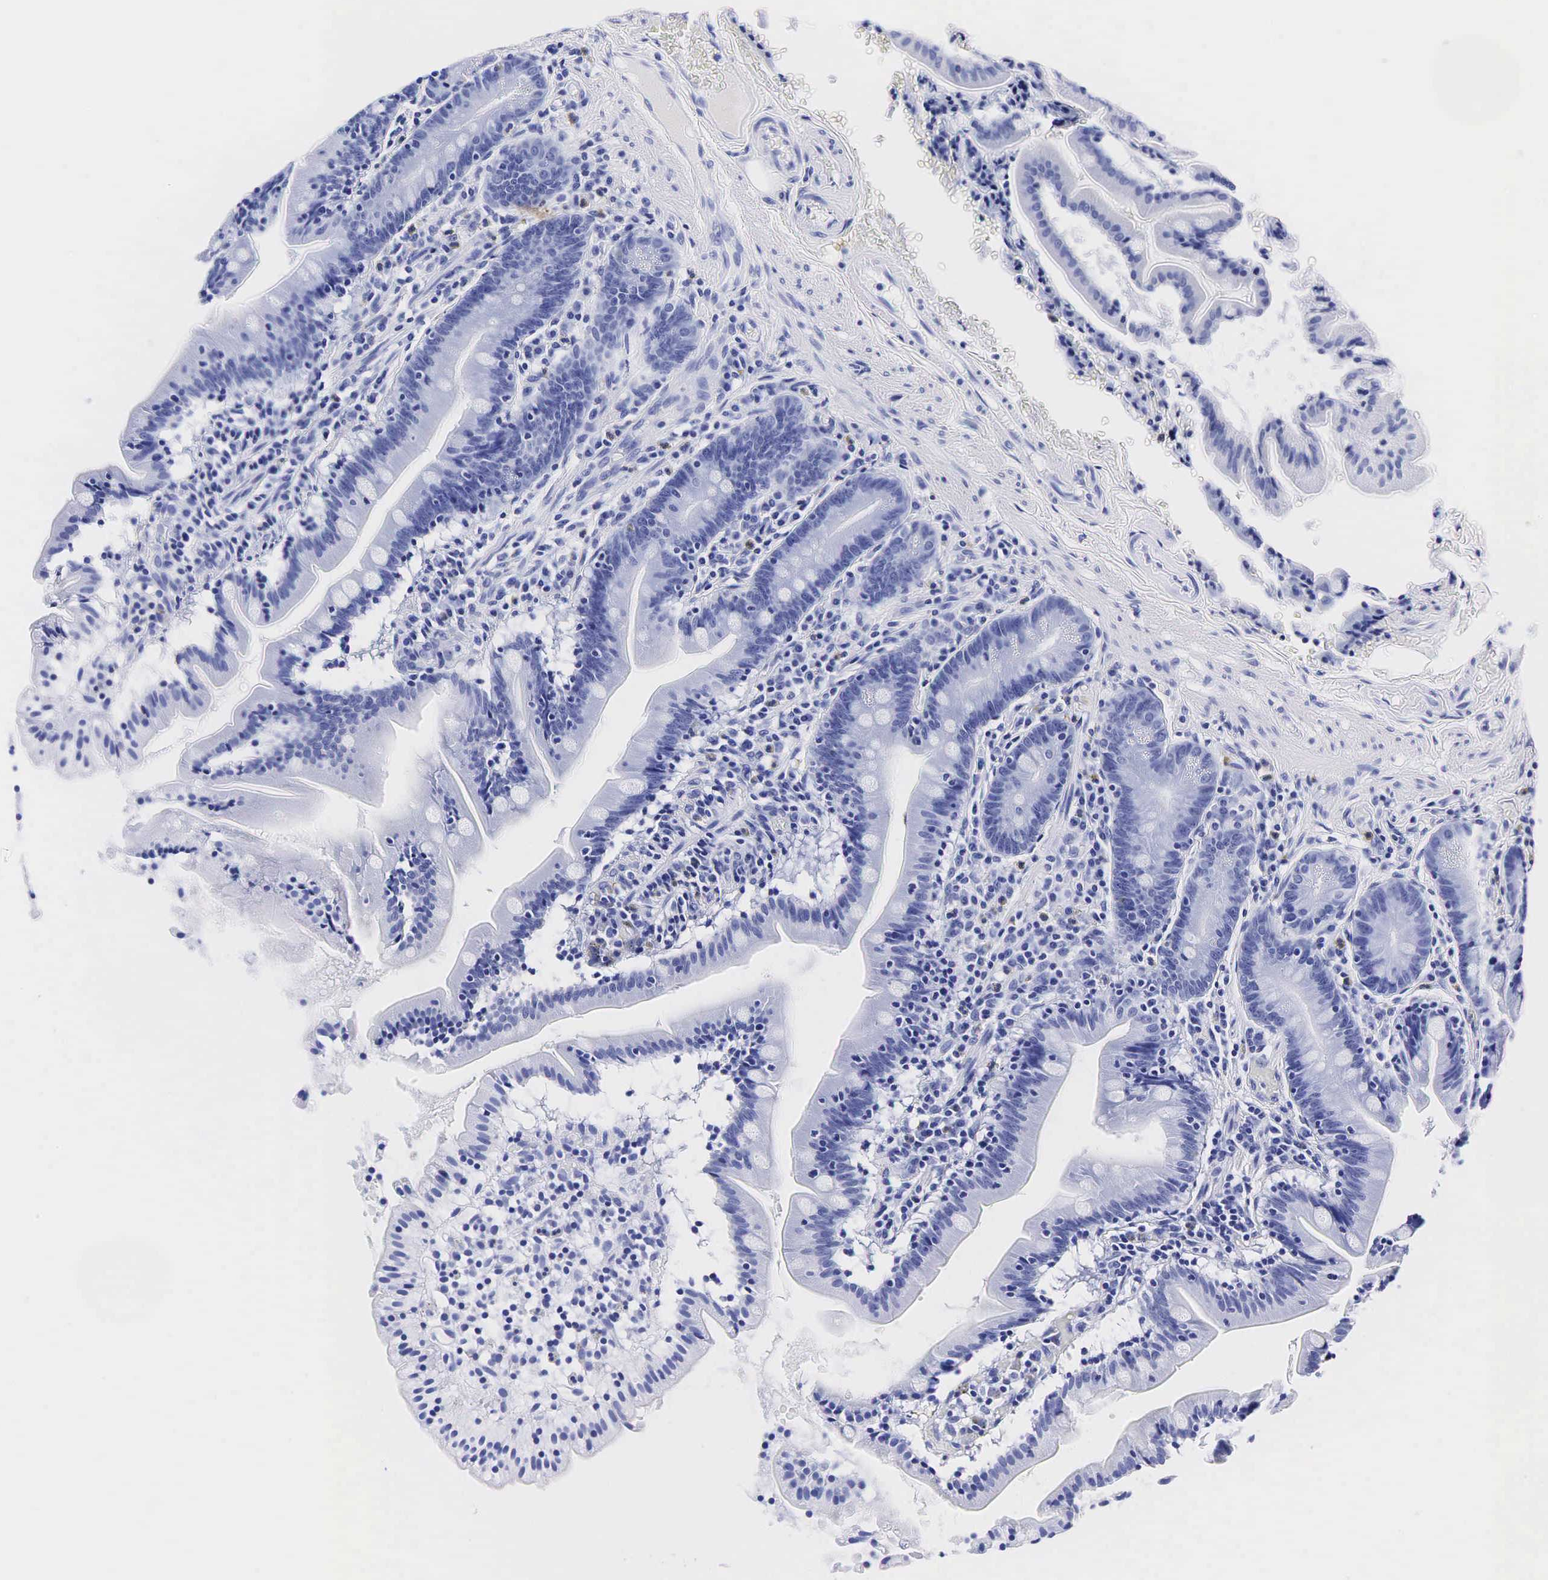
{"staining": {"intensity": "negative", "quantity": "none", "location": "none"}, "tissue": "small intestine", "cell_type": "Glandular cells", "image_type": "normal", "snomed": [{"axis": "morphology", "description": "Normal tissue, NOS"}, {"axis": "topography", "description": "Small intestine"}], "caption": "Immunohistochemistry of normal small intestine shows no expression in glandular cells.", "gene": "ACP3", "patient": {"sex": "female", "age": 69}}